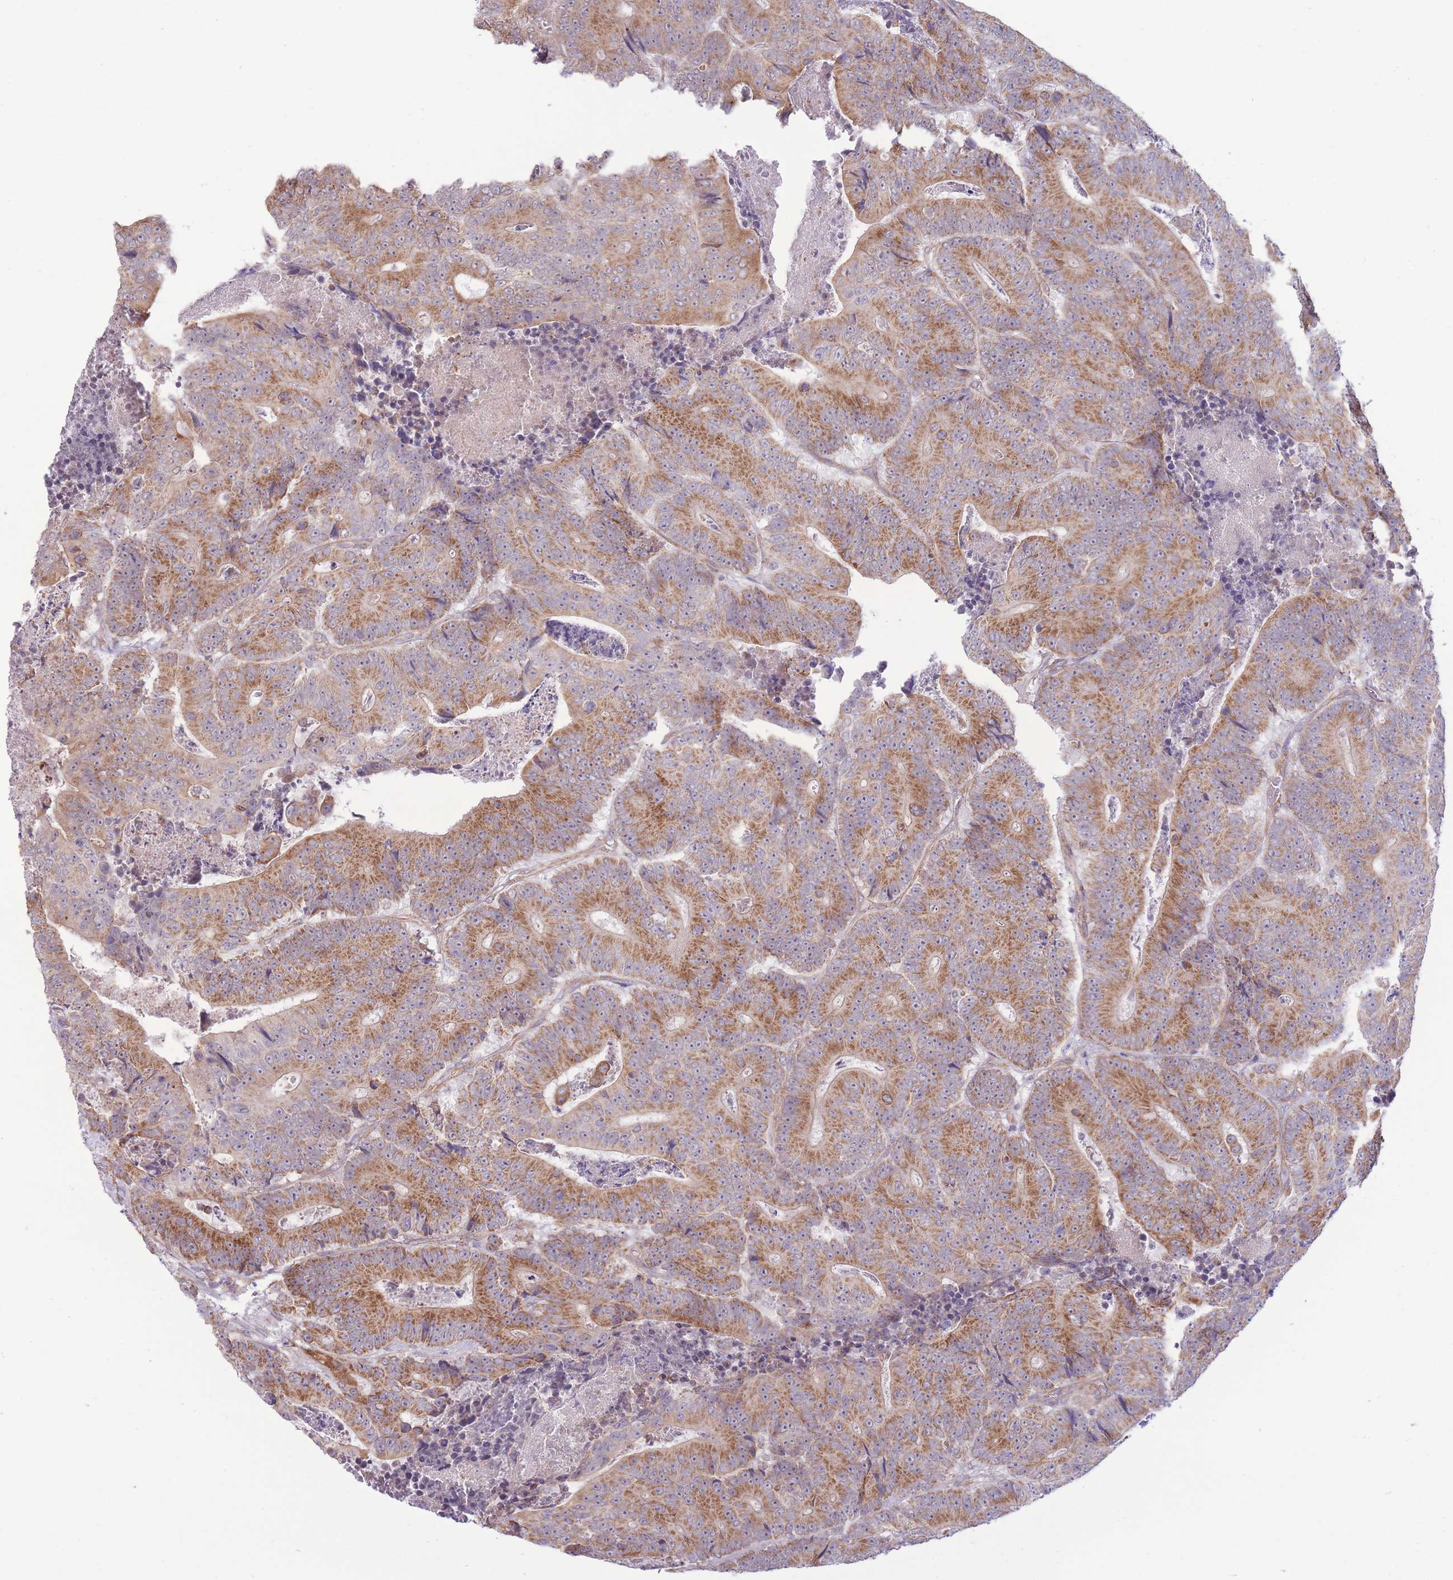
{"staining": {"intensity": "moderate", "quantity": ">75%", "location": "cytoplasmic/membranous"}, "tissue": "colorectal cancer", "cell_type": "Tumor cells", "image_type": "cancer", "snomed": [{"axis": "morphology", "description": "Adenocarcinoma, NOS"}, {"axis": "topography", "description": "Colon"}], "caption": "Approximately >75% of tumor cells in colorectal cancer (adenocarcinoma) demonstrate moderate cytoplasmic/membranous protein positivity as visualized by brown immunohistochemical staining.", "gene": "MRPS31", "patient": {"sex": "male", "age": 83}}